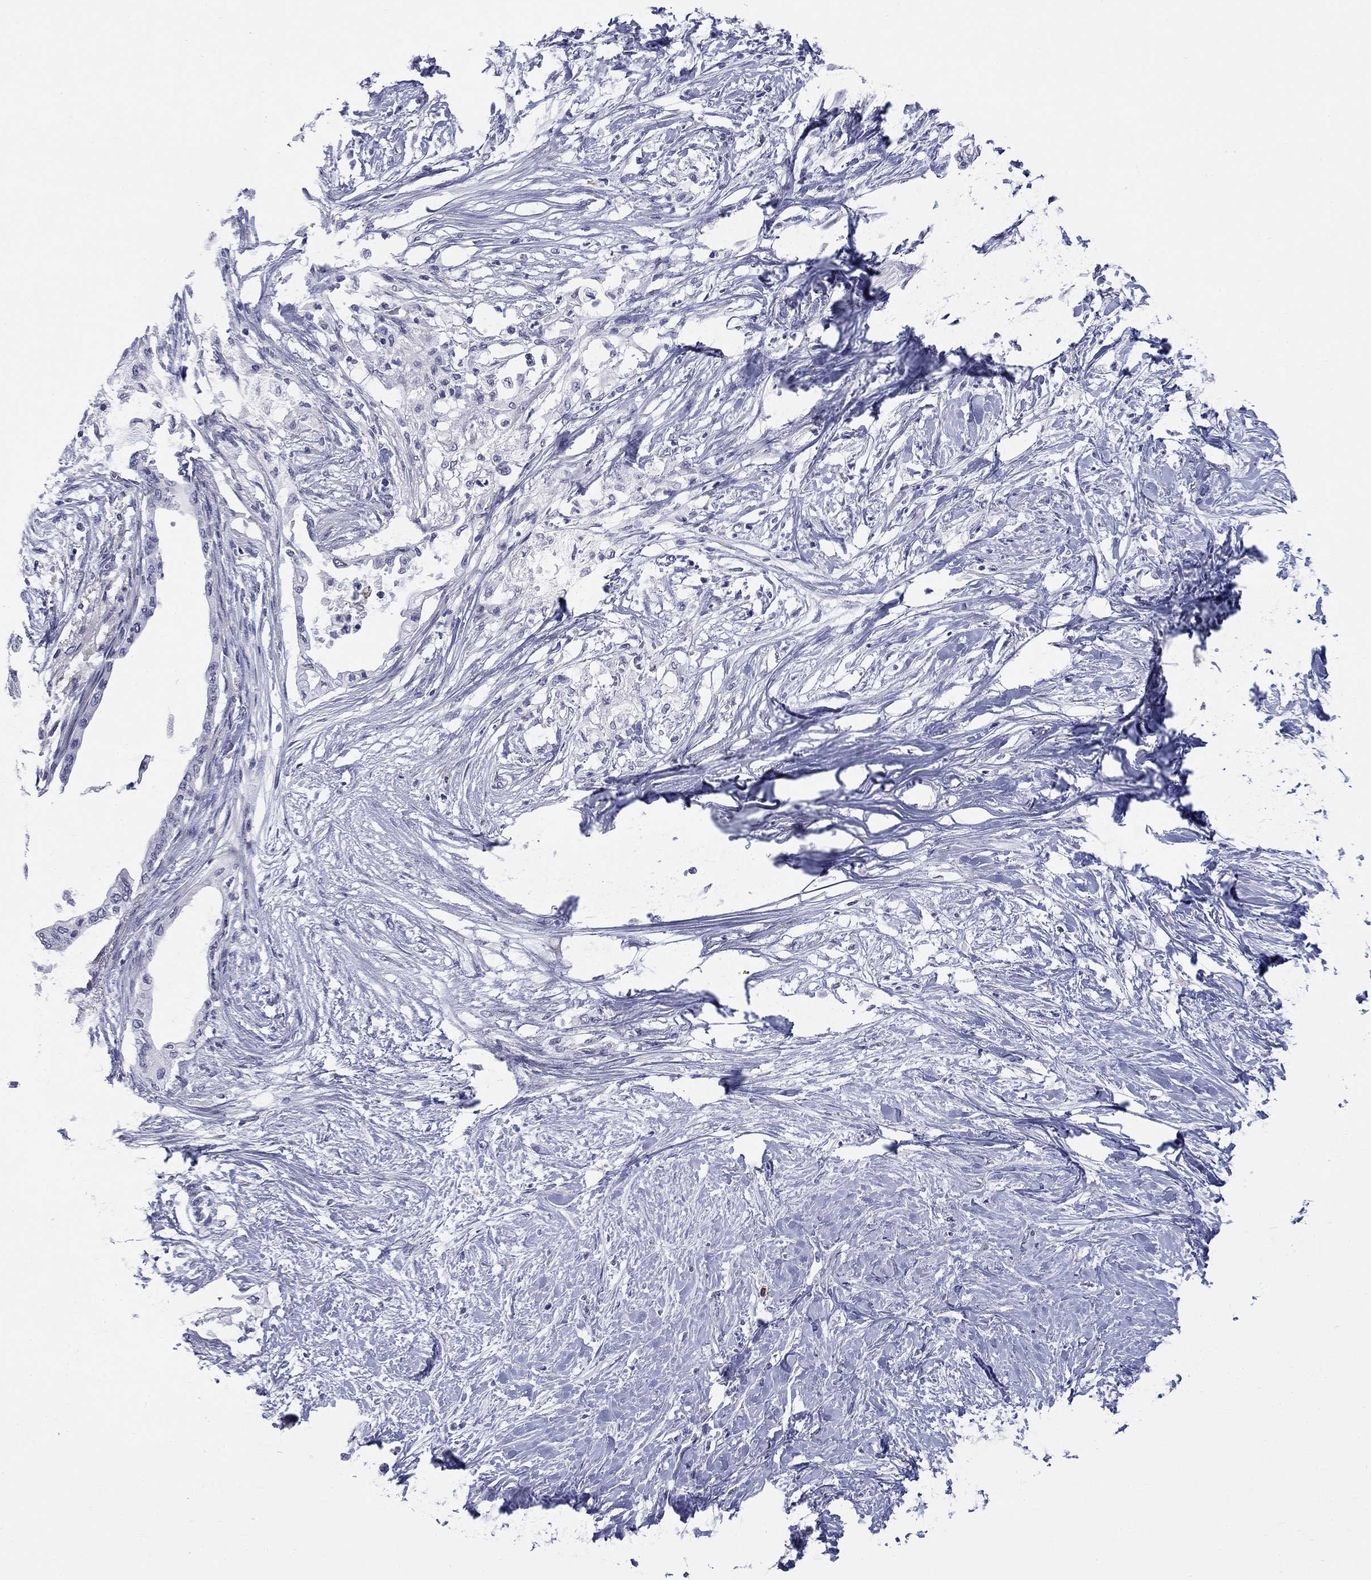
{"staining": {"intensity": "negative", "quantity": "none", "location": "none"}, "tissue": "pancreatic cancer", "cell_type": "Tumor cells", "image_type": "cancer", "snomed": [{"axis": "morphology", "description": "Normal tissue, NOS"}, {"axis": "morphology", "description": "Adenocarcinoma, NOS"}, {"axis": "topography", "description": "Pancreas"}, {"axis": "topography", "description": "Duodenum"}], "caption": "High magnification brightfield microscopy of adenocarcinoma (pancreatic) stained with DAB (brown) and counterstained with hematoxylin (blue): tumor cells show no significant staining. (Brightfield microscopy of DAB (3,3'-diaminobenzidine) immunohistochemistry at high magnification).", "gene": "ECEL1", "patient": {"sex": "female", "age": 60}}